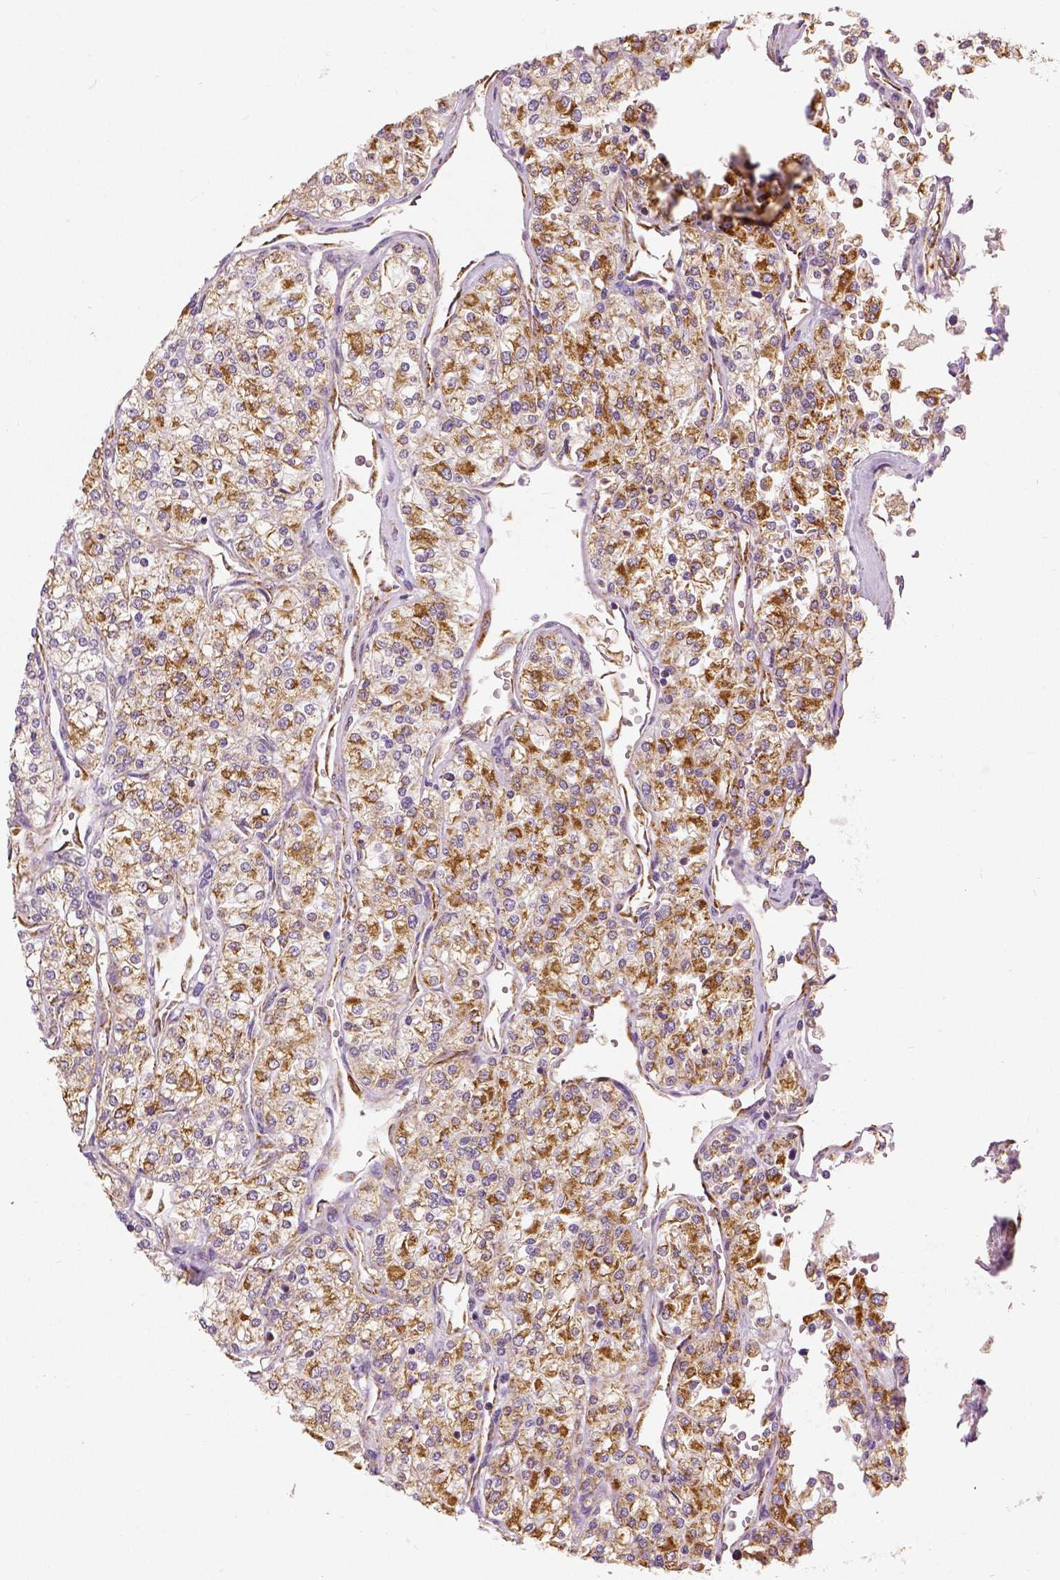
{"staining": {"intensity": "moderate", "quantity": "25%-75%", "location": "cytoplasmic/membranous"}, "tissue": "renal cancer", "cell_type": "Tumor cells", "image_type": "cancer", "snomed": [{"axis": "morphology", "description": "Adenocarcinoma, NOS"}, {"axis": "topography", "description": "Kidney"}], "caption": "IHC of human renal cancer shows medium levels of moderate cytoplasmic/membranous staining in approximately 25%-75% of tumor cells.", "gene": "PGAM5", "patient": {"sex": "male", "age": 80}}